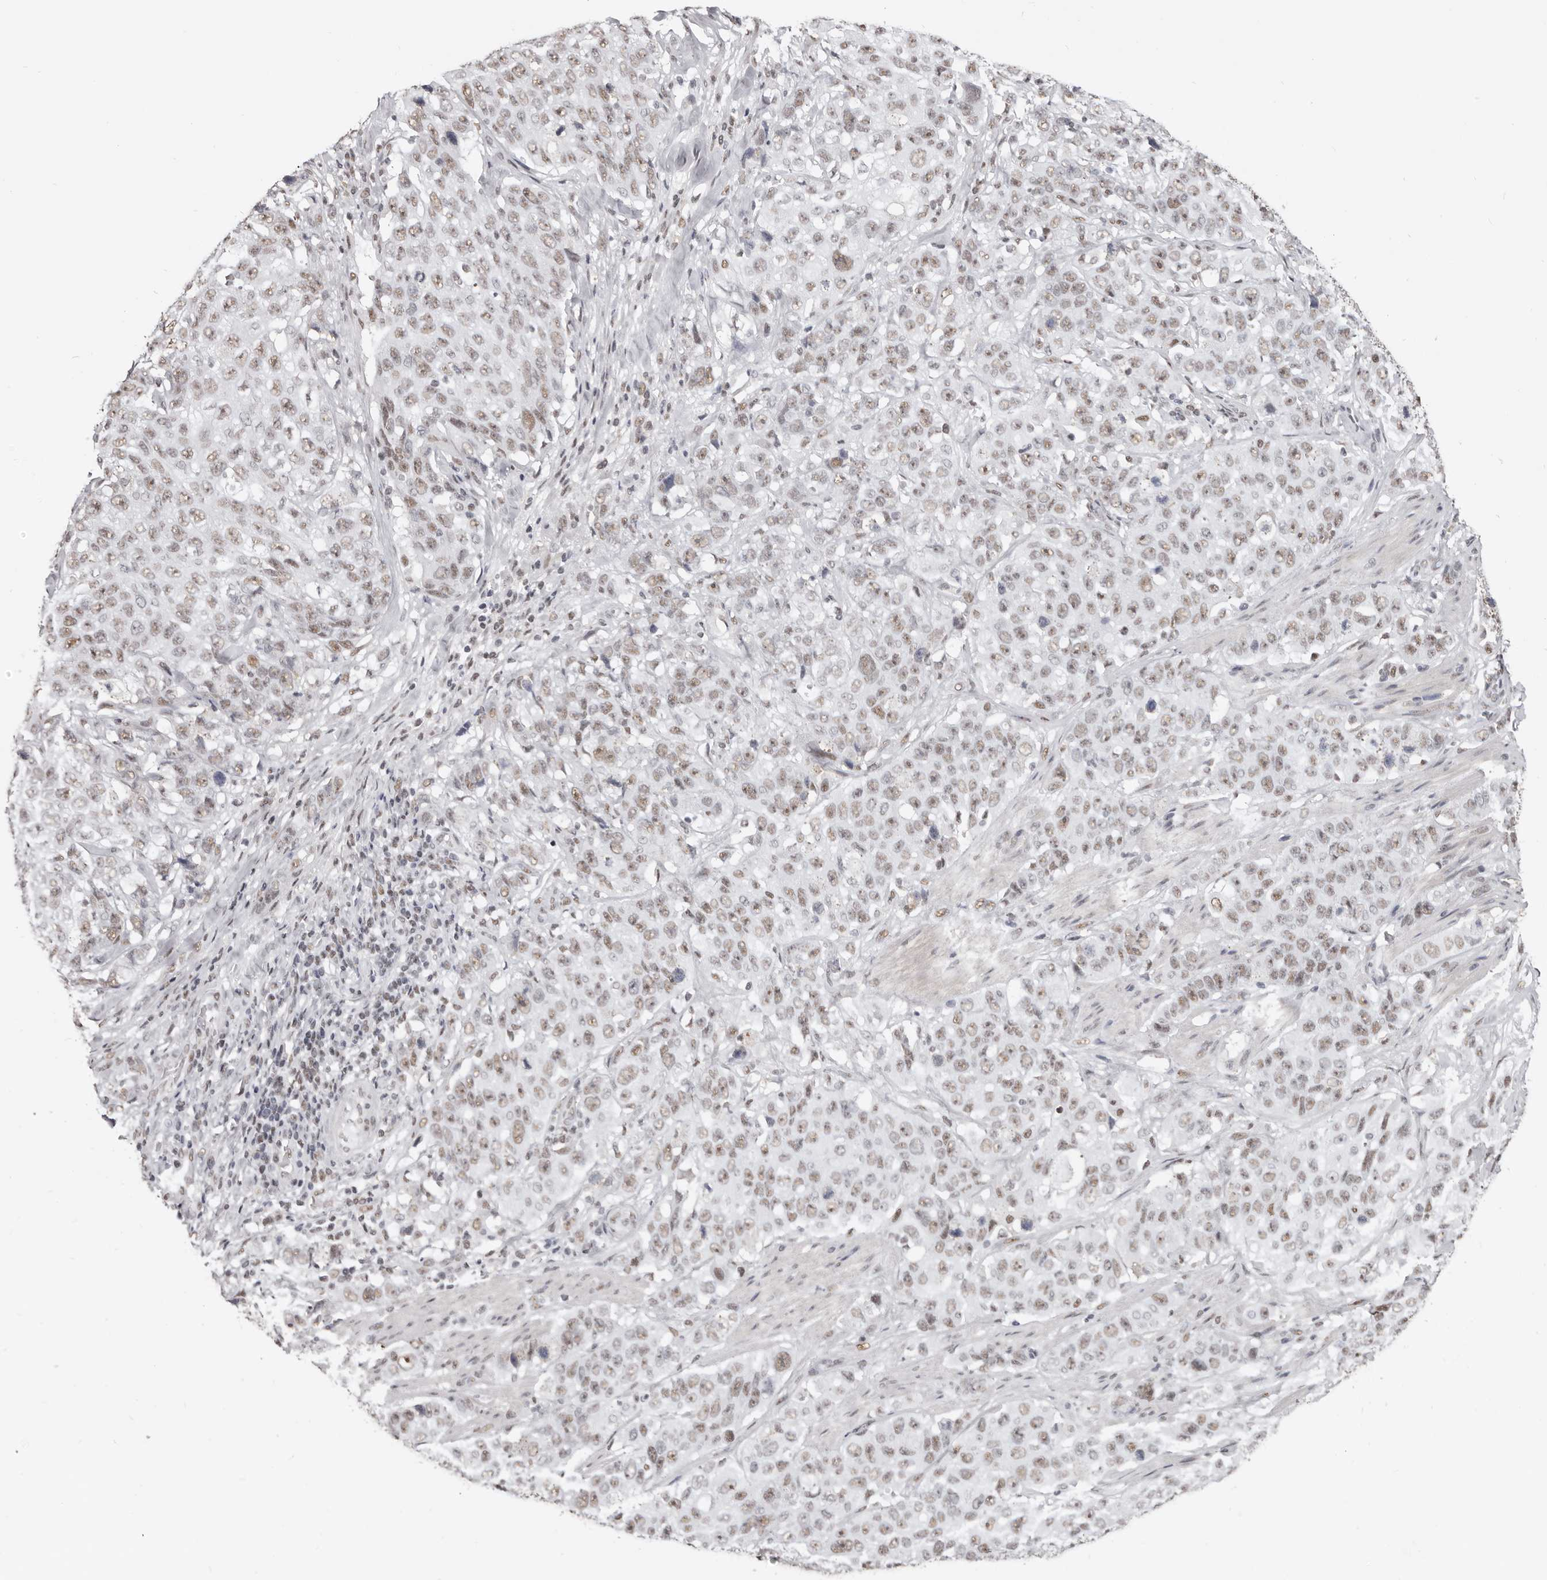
{"staining": {"intensity": "weak", "quantity": ">75%", "location": "nuclear"}, "tissue": "stomach cancer", "cell_type": "Tumor cells", "image_type": "cancer", "snomed": [{"axis": "morphology", "description": "Adenocarcinoma, NOS"}, {"axis": "topography", "description": "Stomach"}], "caption": "Approximately >75% of tumor cells in human stomach adenocarcinoma reveal weak nuclear protein staining as visualized by brown immunohistochemical staining.", "gene": "SCAF4", "patient": {"sex": "male", "age": 48}}